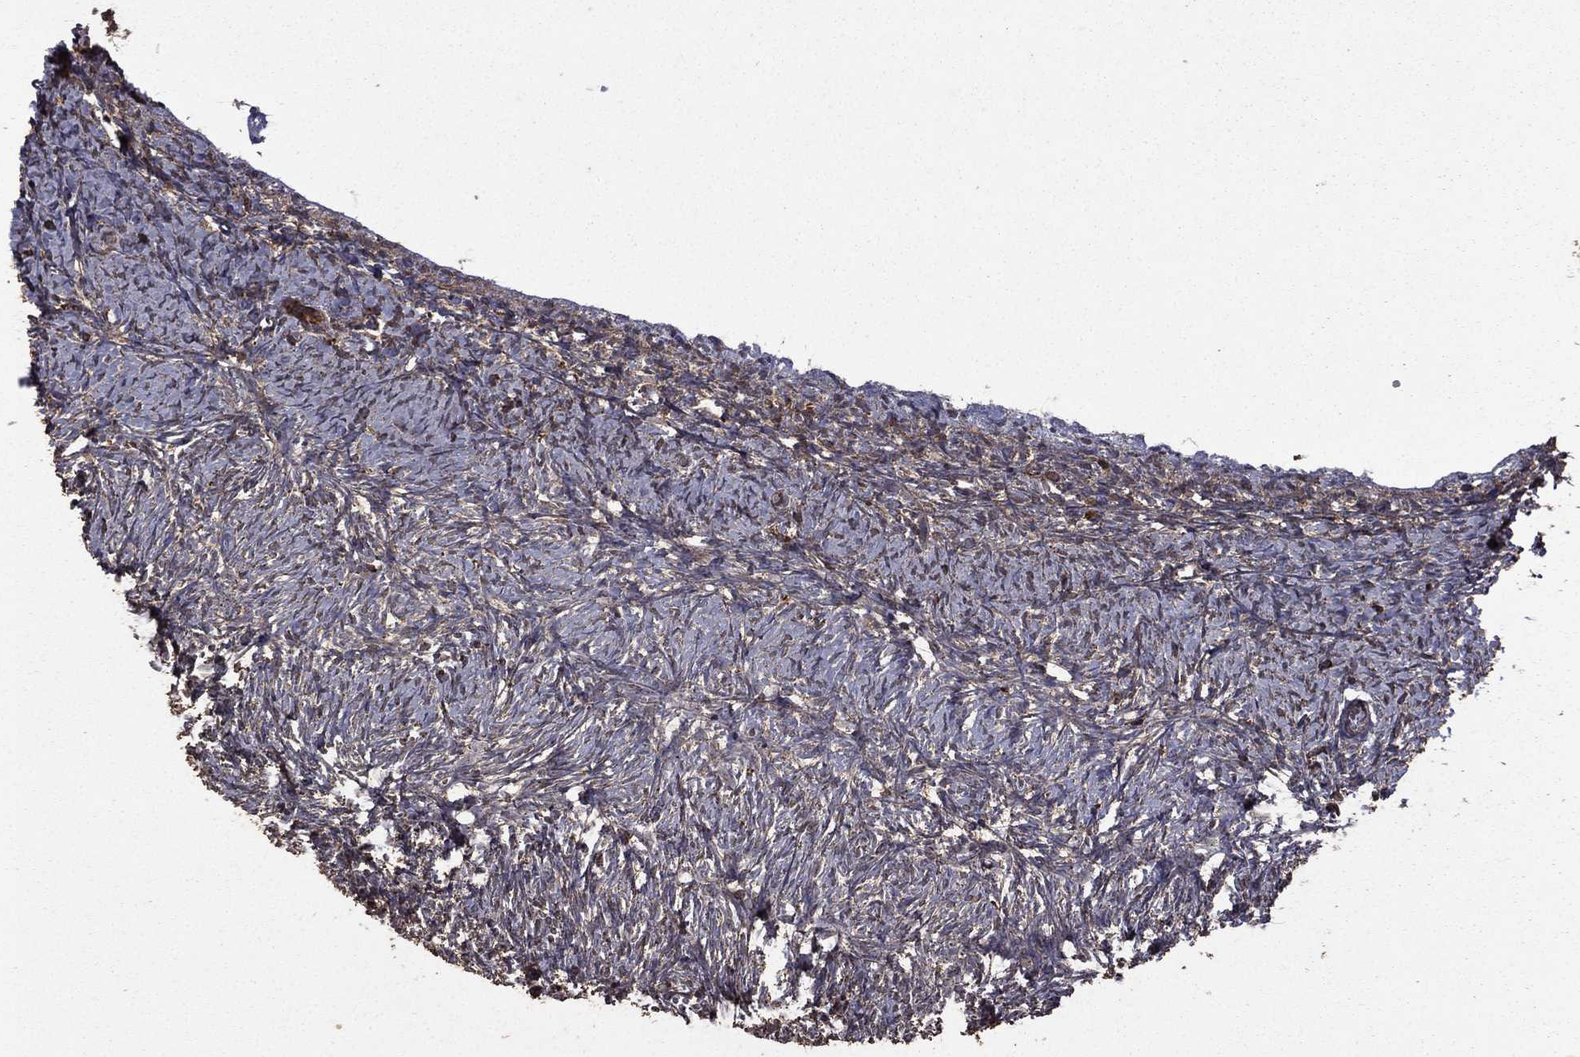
{"staining": {"intensity": "negative", "quantity": "none", "location": "none"}, "tissue": "ovary", "cell_type": "Ovarian stroma cells", "image_type": "normal", "snomed": [{"axis": "morphology", "description": "Normal tissue, NOS"}, {"axis": "topography", "description": "Ovary"}], "caption": "Immunohistochemical staining of benign ovary exhibits no significant positivity in ovarian stroma cells.", "gene": "BIRC6", "patient": {"sex": "female", "age": 43}}